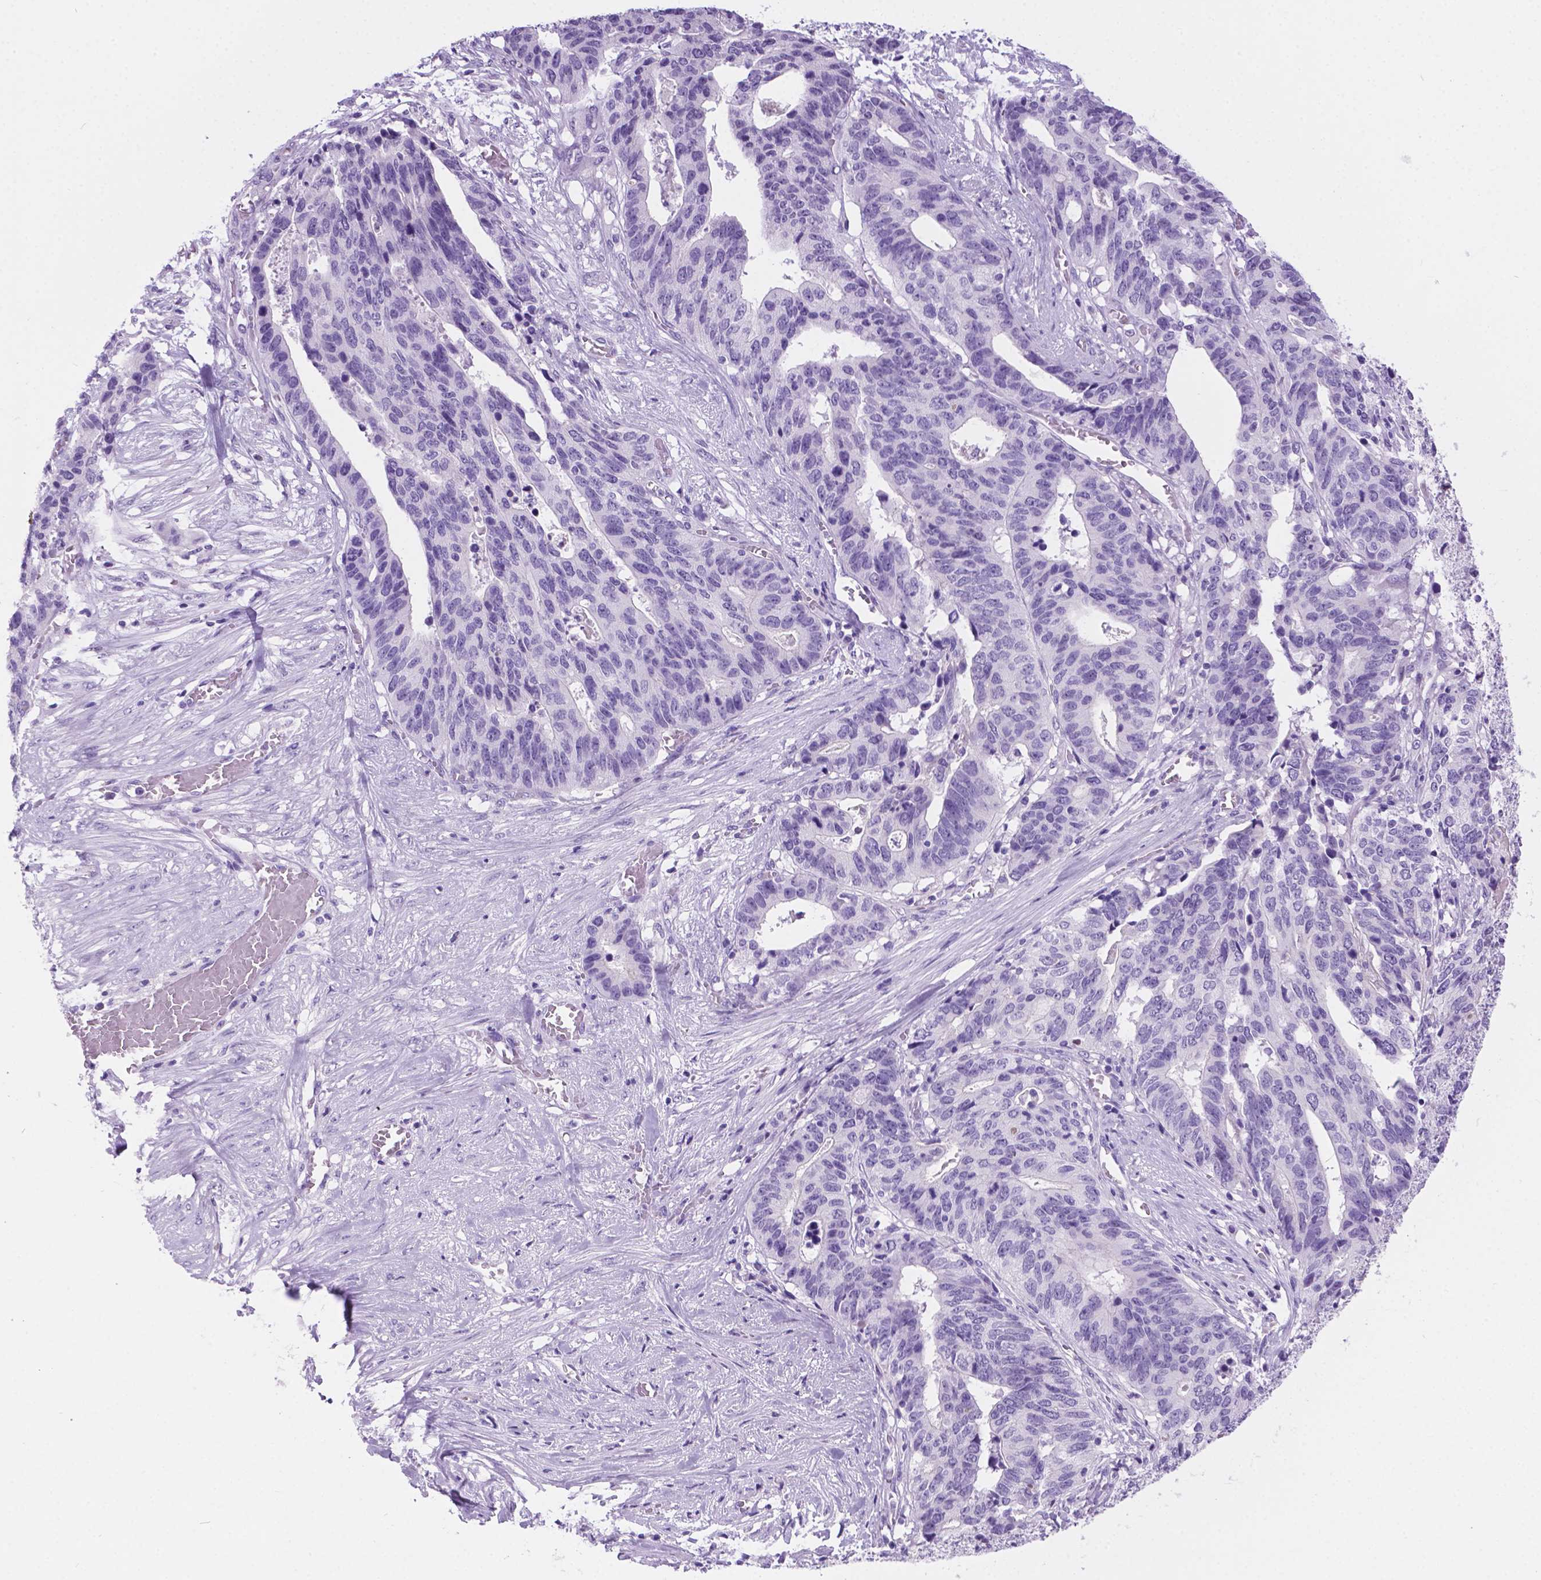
{"staining": {"intensity": "negative", "quantity": "none", "location": "none"}, "tissue": "stomach cancer", "cell_type": "Tumor cells", "image_type": "cancer", "snomed": [{"axis": "morphology", "description": "Adenocarcinoma, NOS"}, {"axis": "topography", "description": "Stomach, upper"}], "caption": "Image shows no protein expression in tumor cells of stomach cancer tissue.", "gene": "ARMS2", "patient": {"sex": "female", "age": 67}}